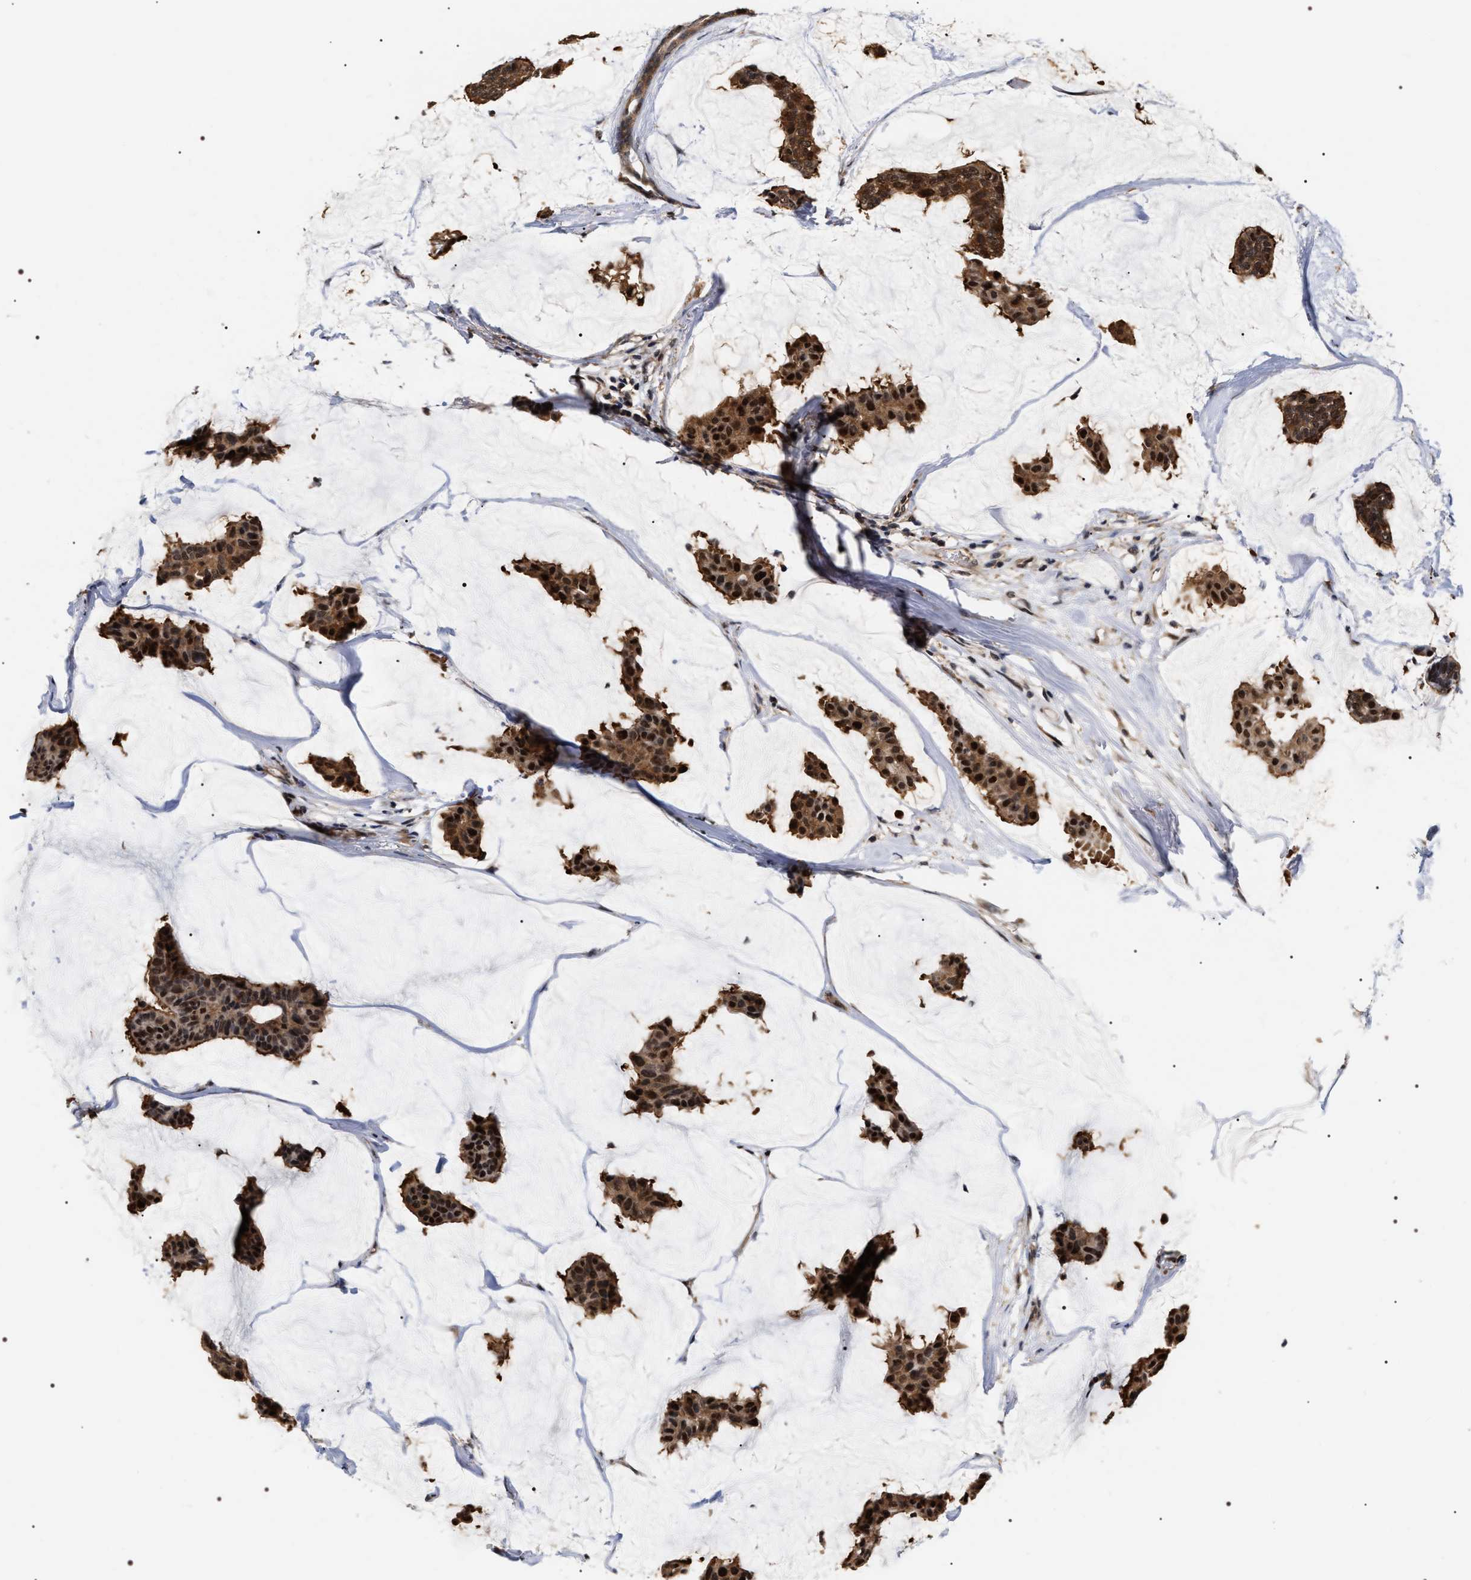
{"staining": {"intensity": "strong", "quantity": ">75%", "location": "cytoplasmic/membranous,nuclear"}, "tissue": "breast cancer", "cell_type": "Tumor cells", "image_type": "cancer", "snomed": [{"axis": "morphology", "description": "Duct carcinoma"}, {"axis": "topography", "description": "Breast"}], "caption": "A brown stain labels strong cytoplasmic/membranous and nuclear expression of a protein in human breast cancer (infiltrating ductal carcinoma) tumor cells. The staining was performed using DAB to visualize the protein expression in brown, while the nuclei were stained in blue with hematoxylin (Magnification: 20x).", "gene": "BAG6", "patient": {"sex": "female", "age": 93}}